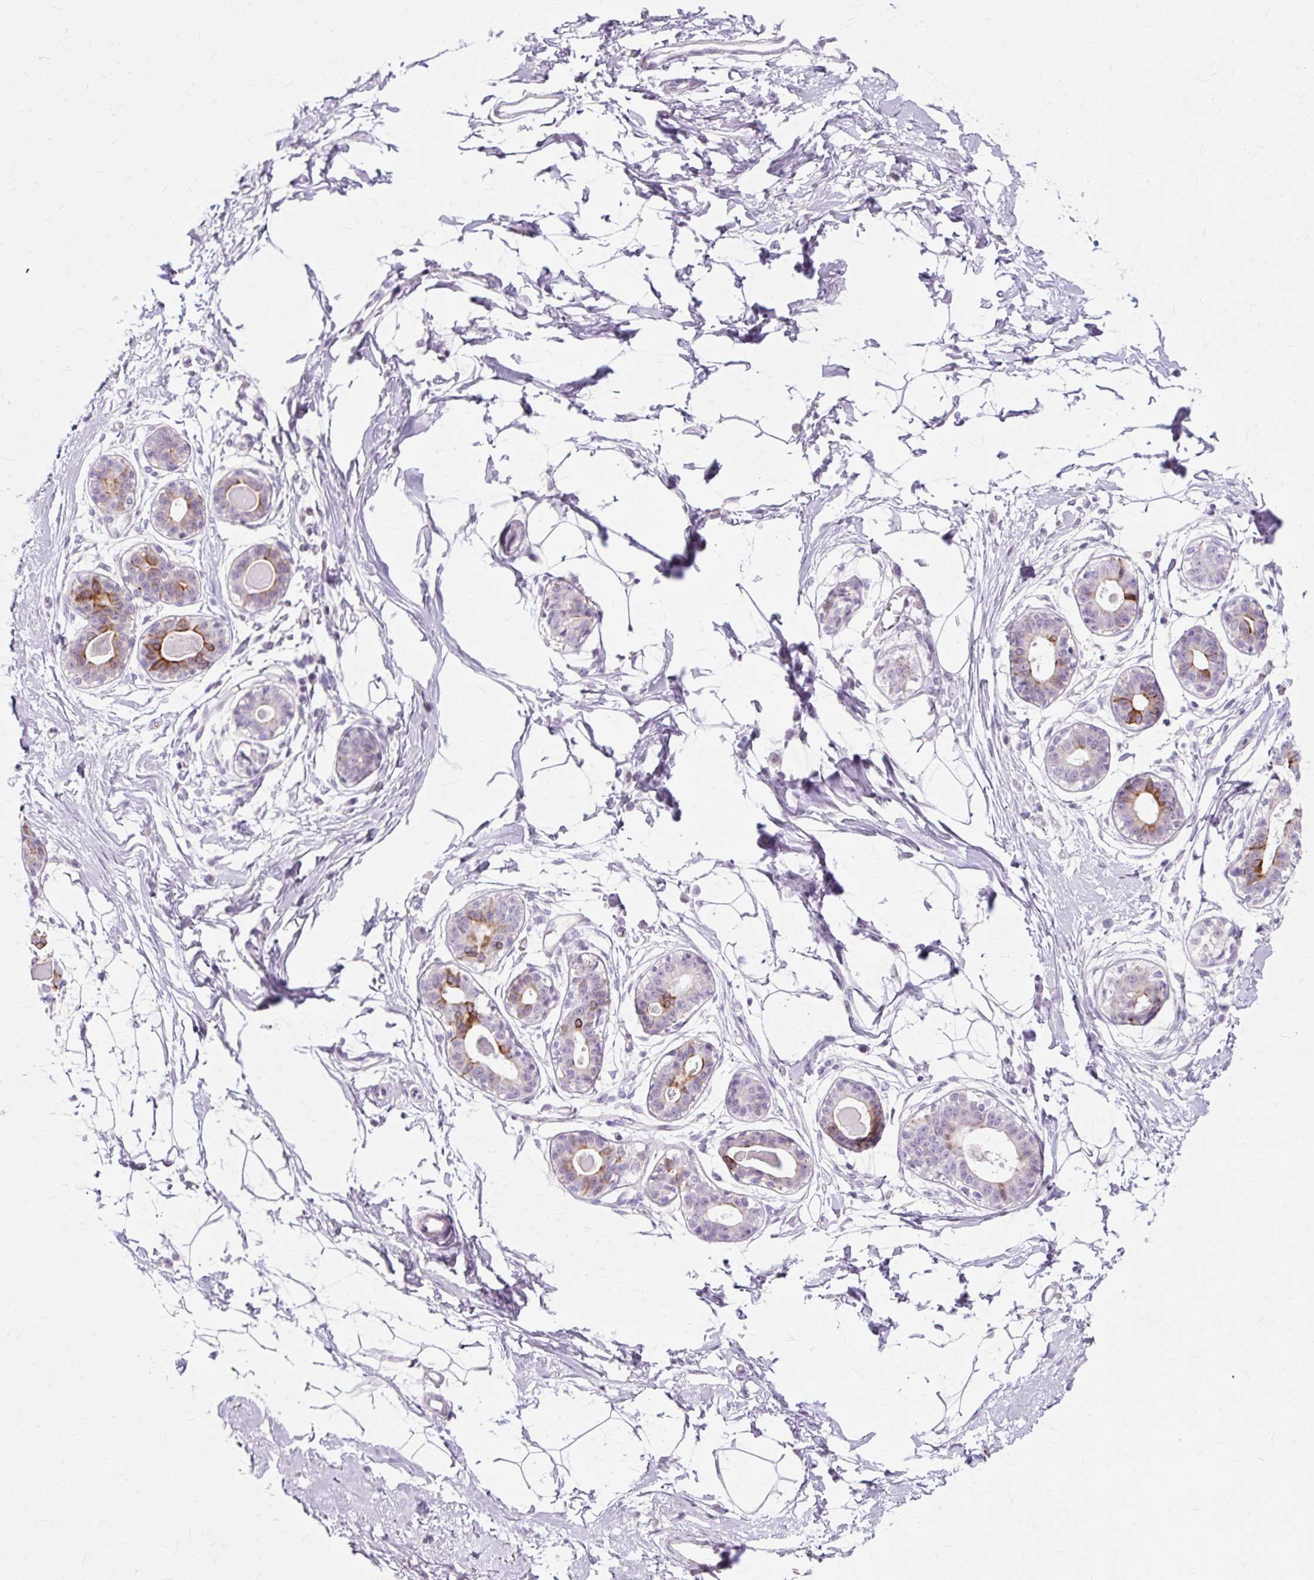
{"staining": {"intensity": "negative", "quantity": "none", "location": "none"}, "tissue": "breast", "cell_type": "Adipocytes", "image_type": "normal", "snomed": [{"axis": "morphology", "description": "Normal tissue, NOS"}, {"axis": "topography", "description": "Breast"}], "caption": "An IHC photomicrograph of unremarkable breast is shown. There is no staining in adipocytes of breast. Brightfield microscopy of immunohistochemistry stained with DAB (3,3'-diaminobenzidine) (brown) and hematoxylin (blue), captured at high magnification.", "gene": "IRX2", "patient": {"sex": "female", "age": 45}}